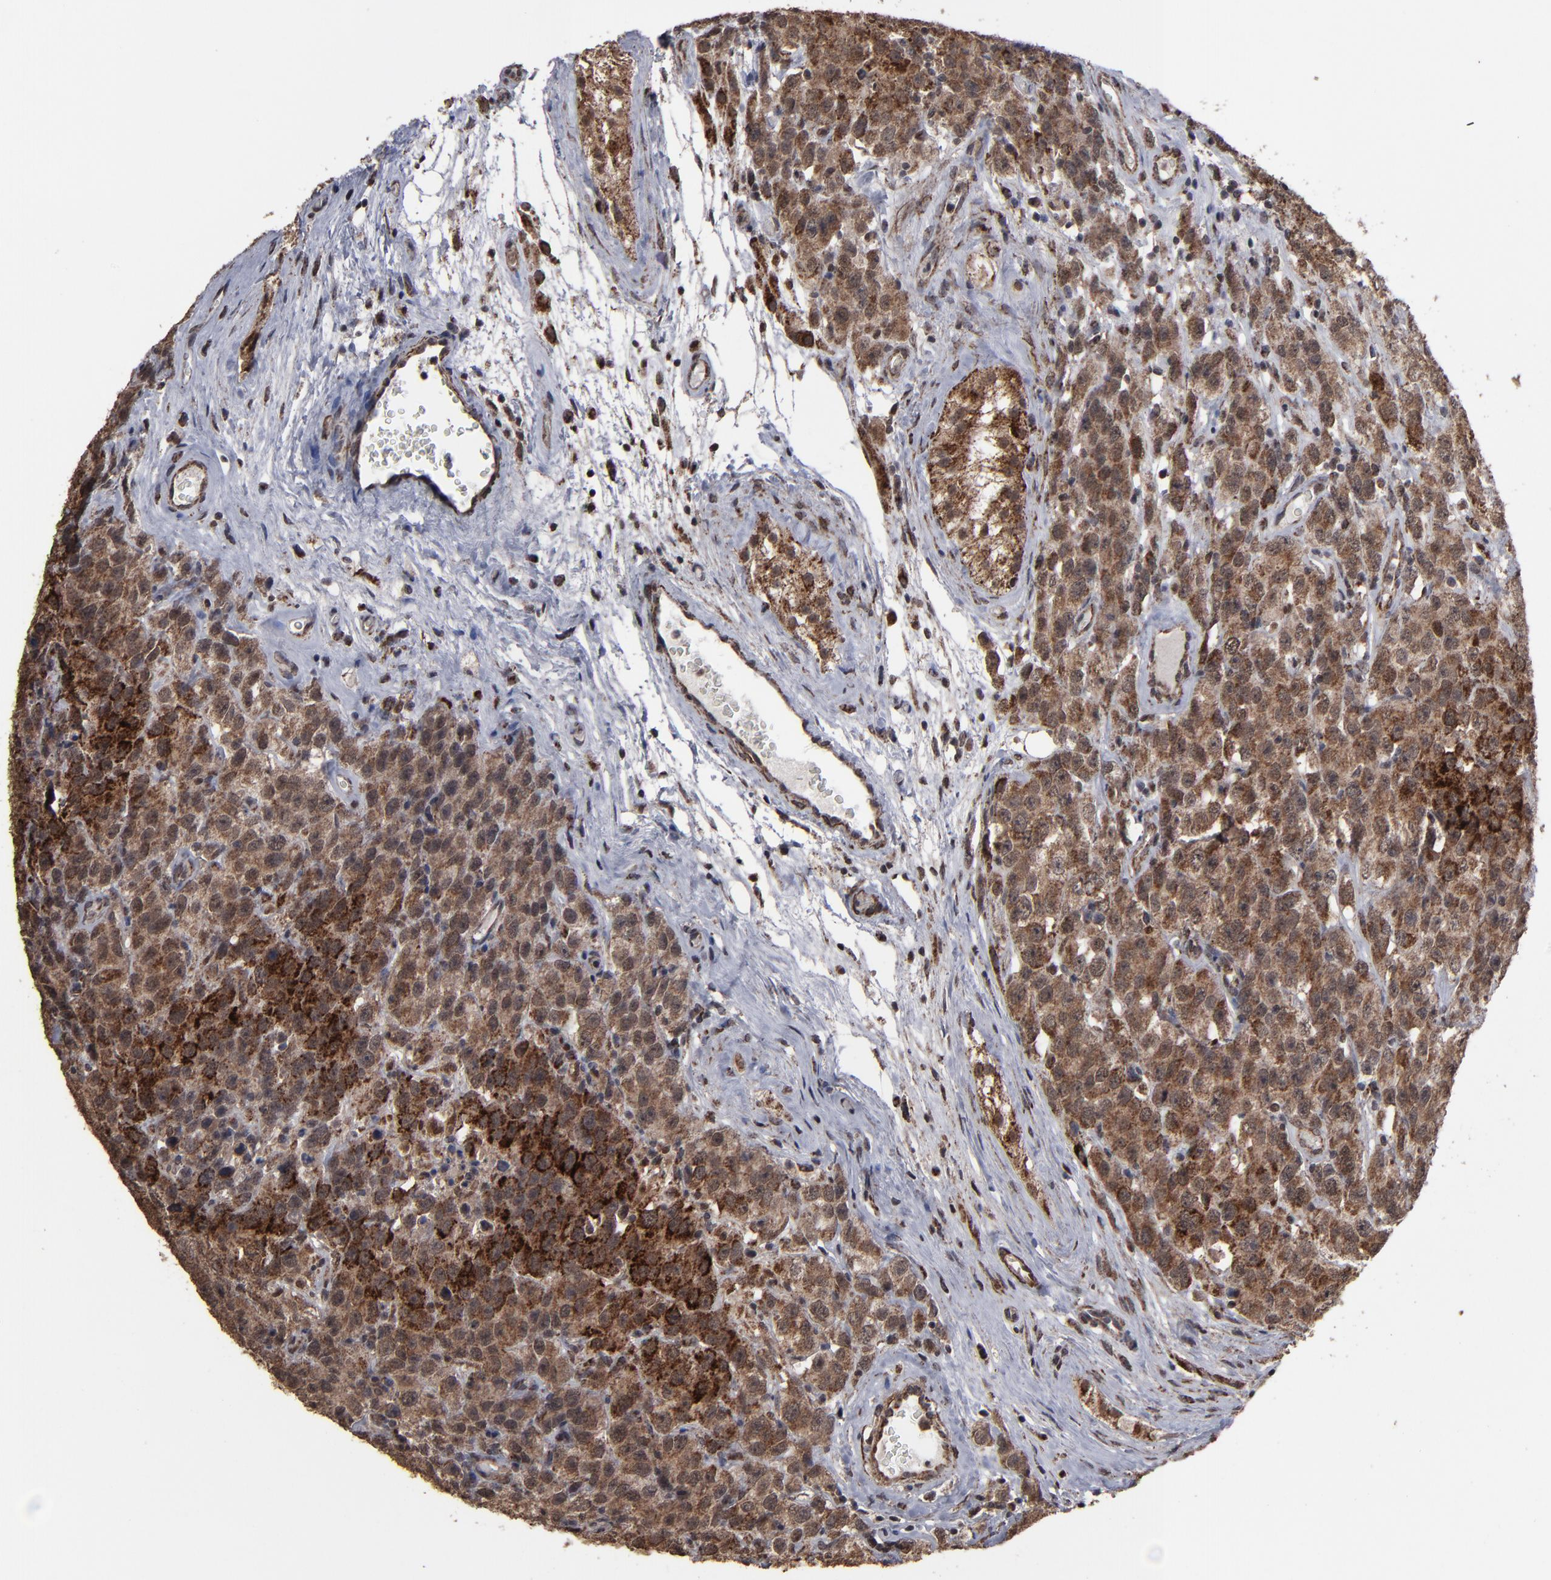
{"staining": {"intensity": "strong", "quantity": ">75%", "location": "cytoplasmic/membranous"}, "tissue": "testis cancer", "cell_type": "Tumor cells", "image_type": "cancer", "snomed": [{"axis": "morphology", "description": "Seminoma, NOS"}, {"axis": "topography", "description": "Testis"}], "caption": "IHC micrograph of neoplastic tissue: seminoma (testis) stained using immunohistochemistry (IHC) exhibits high levels of strong protein expression localized specifically in the cytoplasmic/membranous of tumor cells, appearing as a cytoplasmic/membranous brown color.", "gene": "BNIP3", "patient": {"sex": "male", "age": 52}}